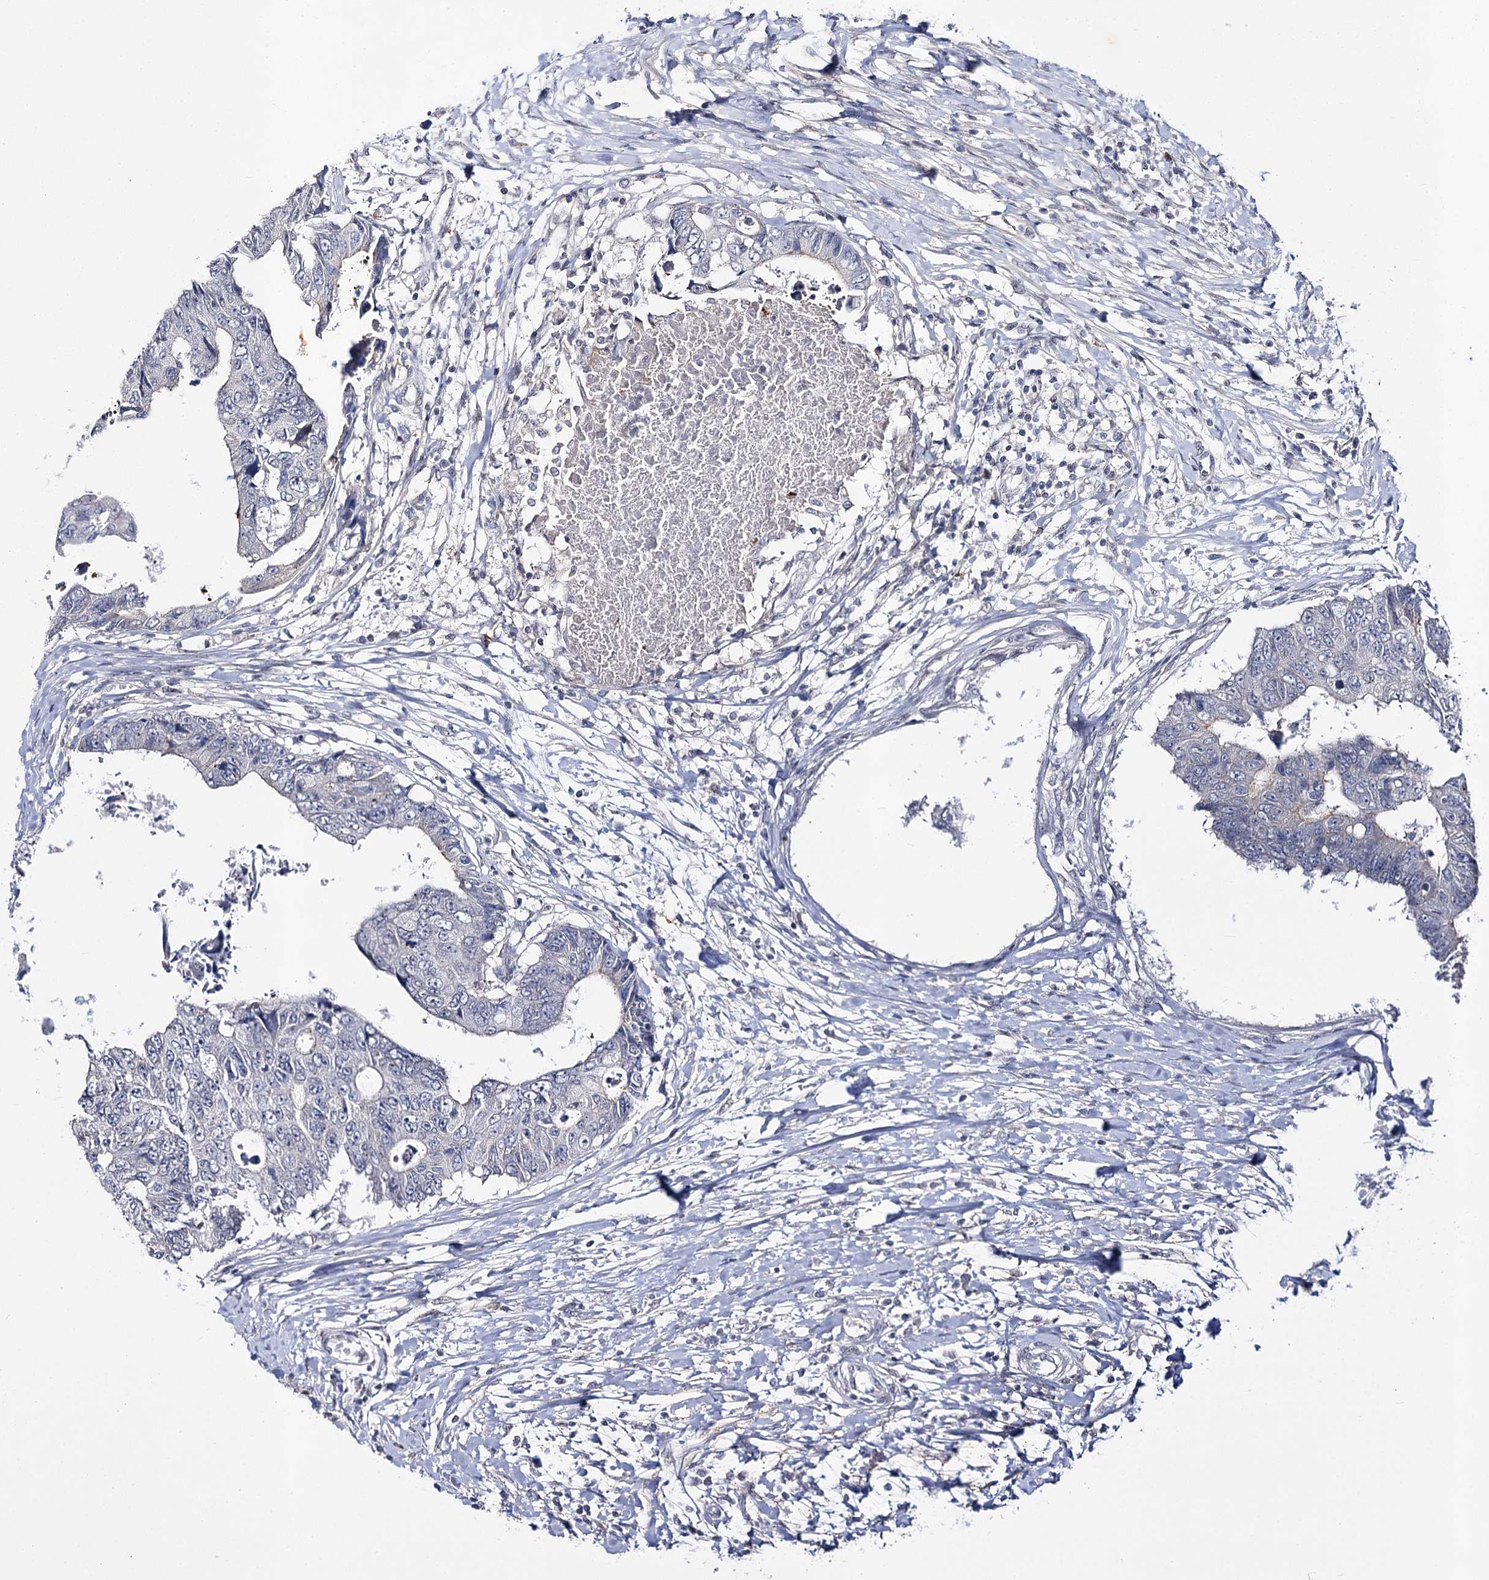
{"staining": {"intensity": "negative", "quantity": "none", "location": "none"}, "tissue": "colorectal cancer", "cell_type": "Tumor cells", "image_type": "cancer", "snomed": [{"axis": "morphology", "description": "Adenocarcinoma, NOS"}, {"axis": "topography", "description": "Rectum"}], "caption": "Image shows no protein staining in tumor cells of colorectal adenocarcinoma tissue. The staining is performed using DAB (3,3'-diaminobenzidine) brown chromogen with nuclei counter-stained in using hematoxylin.", "gene": "ATP10B", "patient": {"sex": "male", "age": 84}}